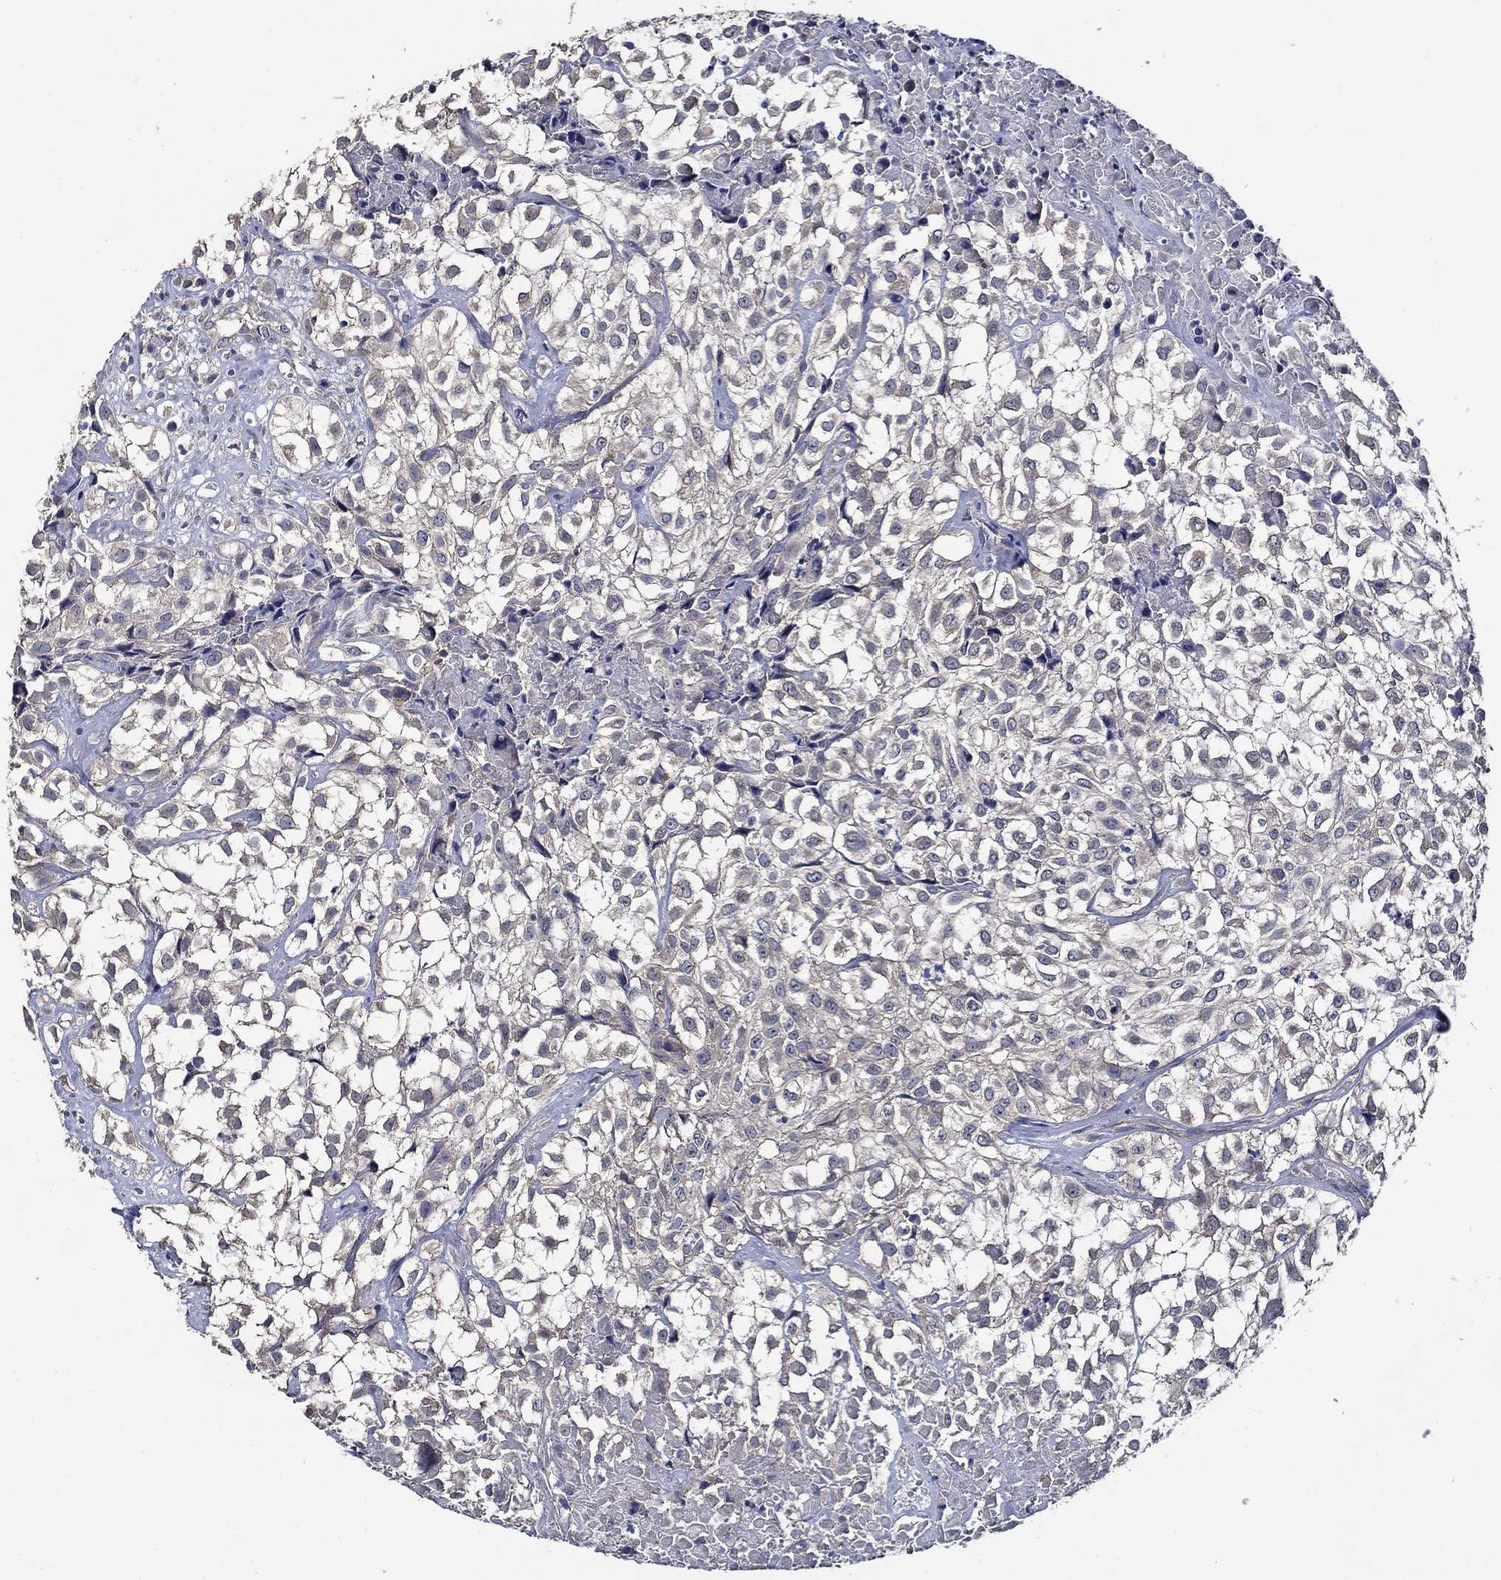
{"staining": {"intensity": "negative", "quantity": "none", "location": "none"}, "tissue": "urothelial cancer", "cell_type": "Tumor cells", "image_type": "cancer", "snomed": [{"axis": "morphology", "description": "Urothelial carcinoma, High grade"}, {"axis": "topography", "description": "Urinary bladder"}], "caption": "This is a image of IHC staining of urothelial cancer, which shows no expression in tumor cells.", "gene": "WDR53", "patient": {"sex": "male", "age": 56}}